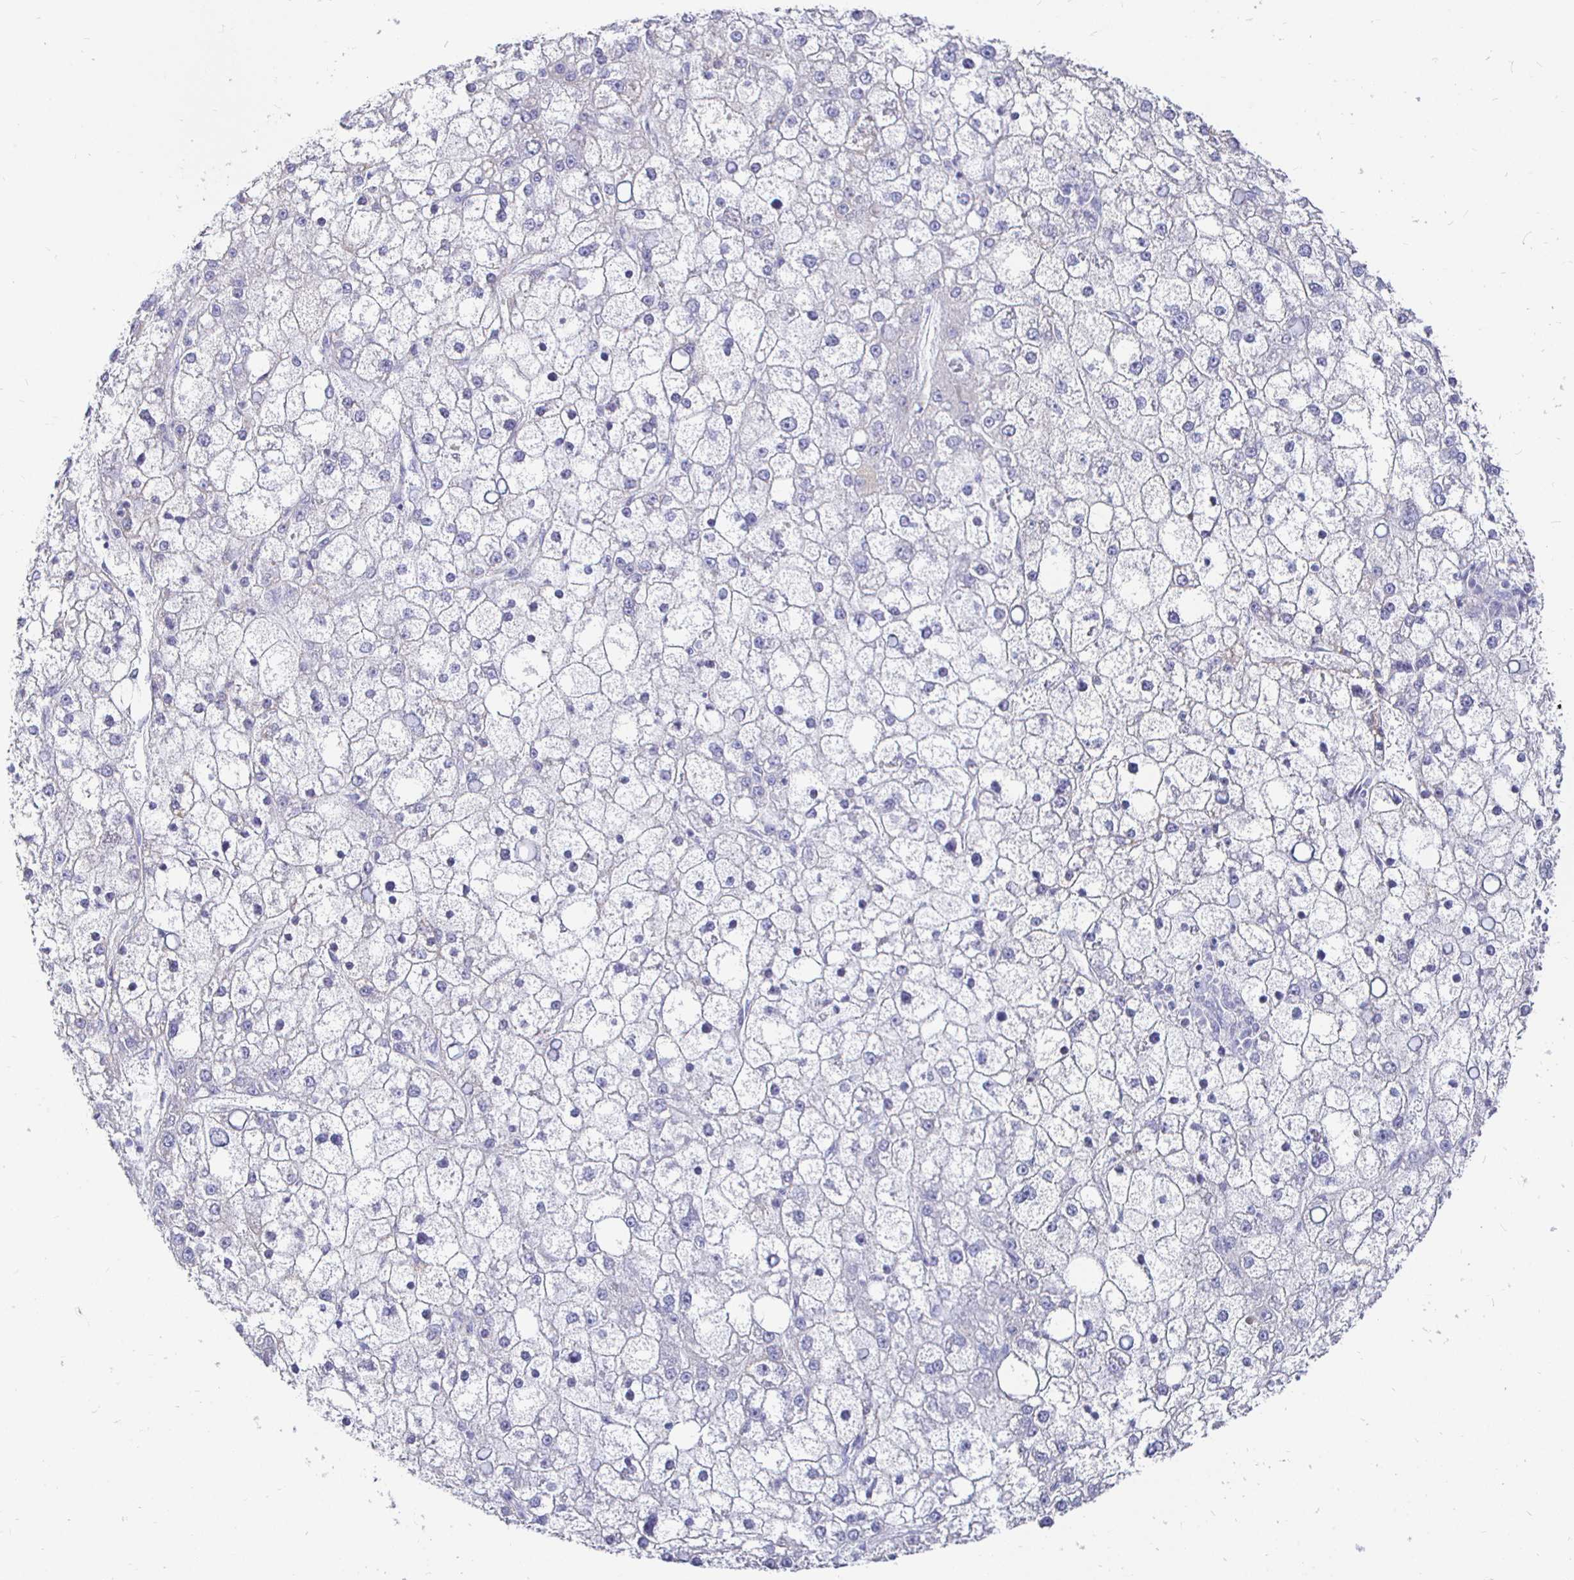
{"staining": {"intensity": "negative", "quantity": "none", "location": "none"}, "tissue": "liver cancer", "cell_type": "Tumor cells", "image_type": "cancer", "snomed": [{"axis": "morphology", "description": "Carcinoma, Hepatocellular, NOS"}, {"axis": "topography", "description": "Liver"}], "caption": "Liver hepatocellular carcinoma was stained to show a protein in brown. There is no significant positivity in tumor cells.", "gene": "CR2", "patient": {"sex": "male", "age": 67}}